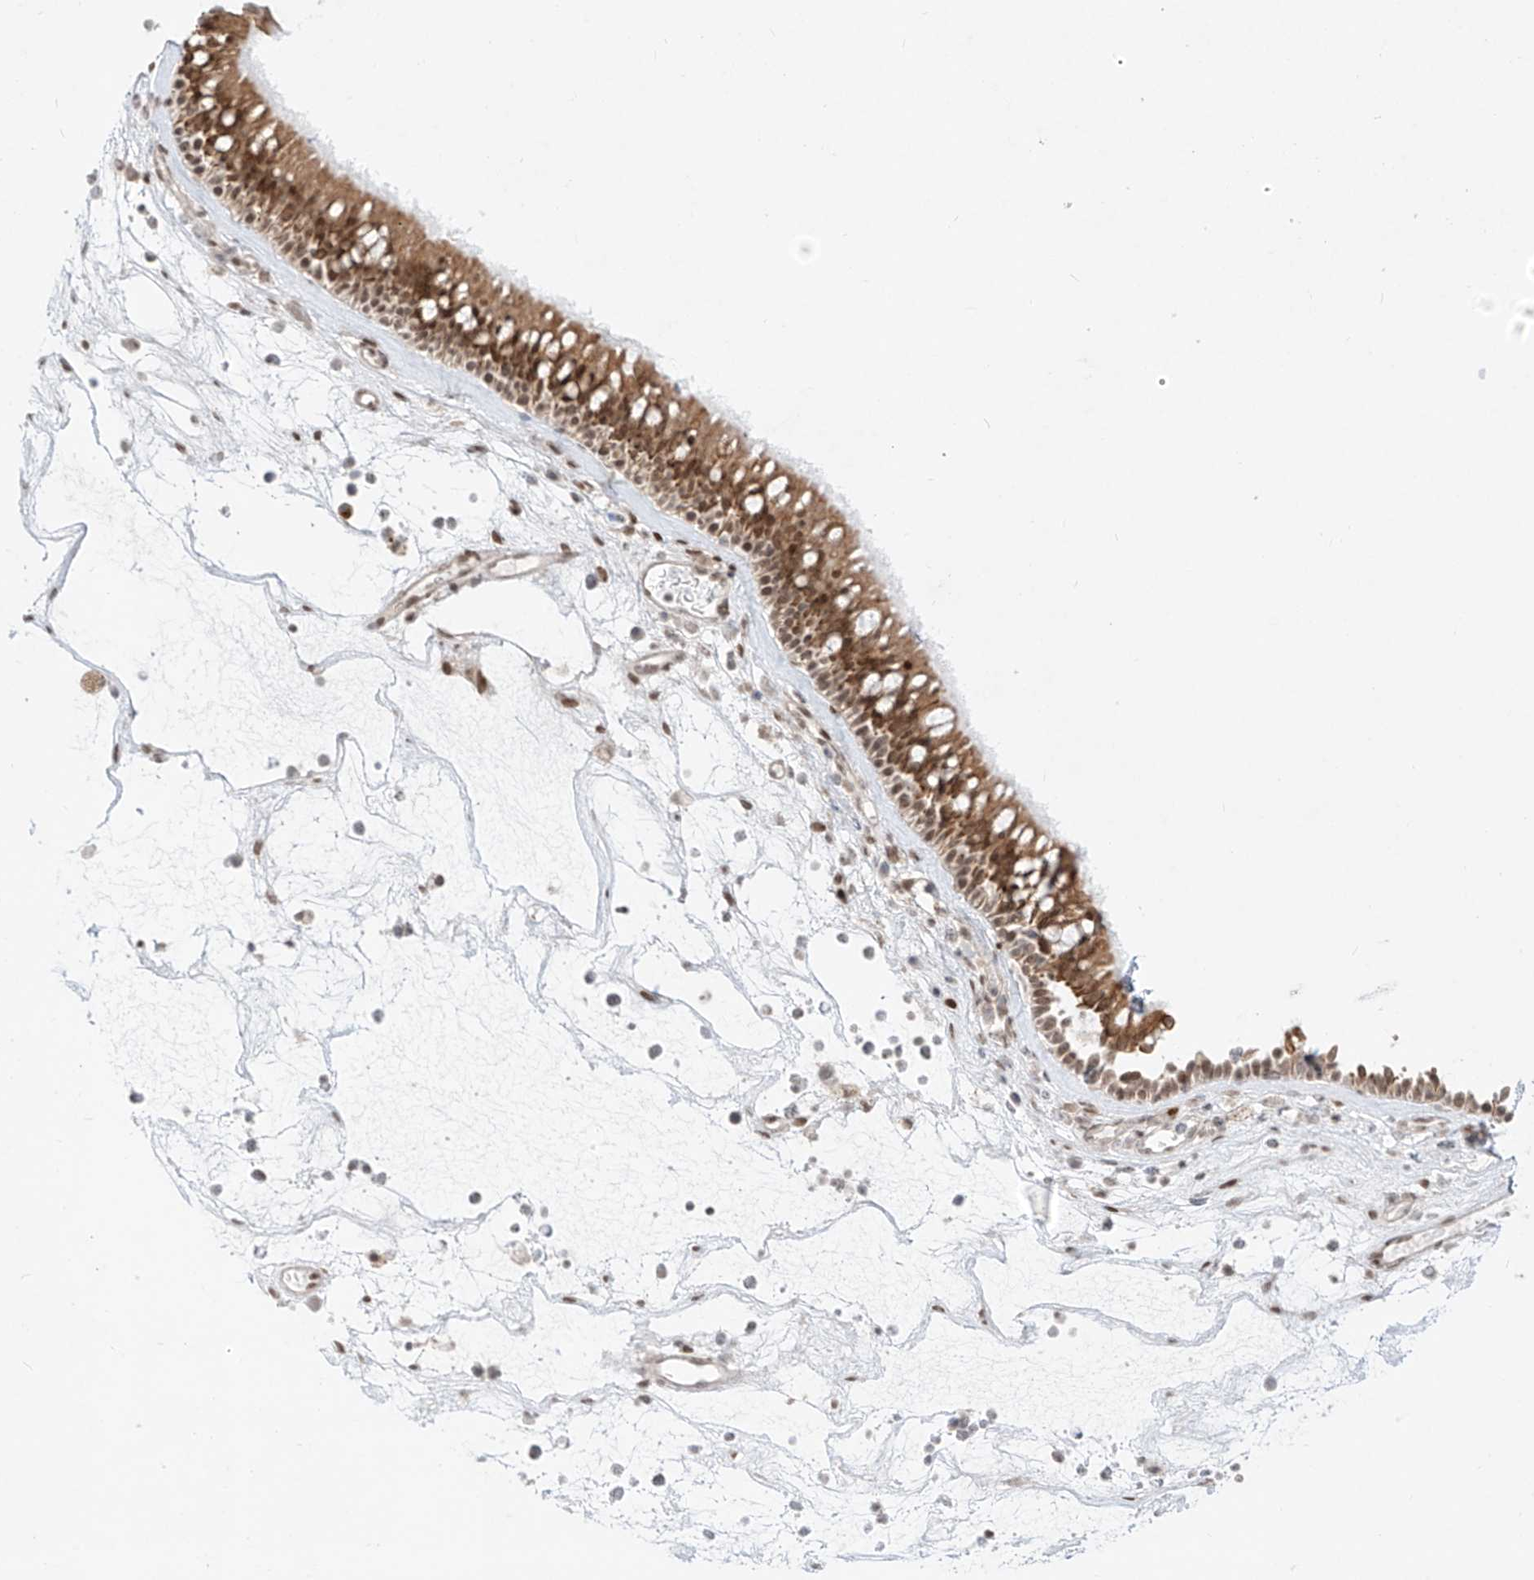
{"staining": {"intensity": "moderate", "quantity": ">75%", "location": "cytoplasmic/membranous,nuclear"}, "tissue": "nasopharynx", "cell_type": "Respiratory epithelial cells", "image_type": "normal", "snomed": [{"axis": "morphology", "description": "Normal tissue, NOS"}, {"axis": "morphology", "description": "Inflammation, NOS"}, {"axis": "morphology", "description": "Malignant melanoma, Metastatic site"}, {"axis": "topography", "description": "Nasopharynx"}], "caption": "Moderate cytoplasmic/membranous,nuclear protein expression is appreciated in approximately >75% of respiratory epithelial cells in nasopharynx. (Brightfield microscopy of DAB IHC at high magnification).", "gene": "ZNF512", "patient": {"sex": "male", "age": 70}}